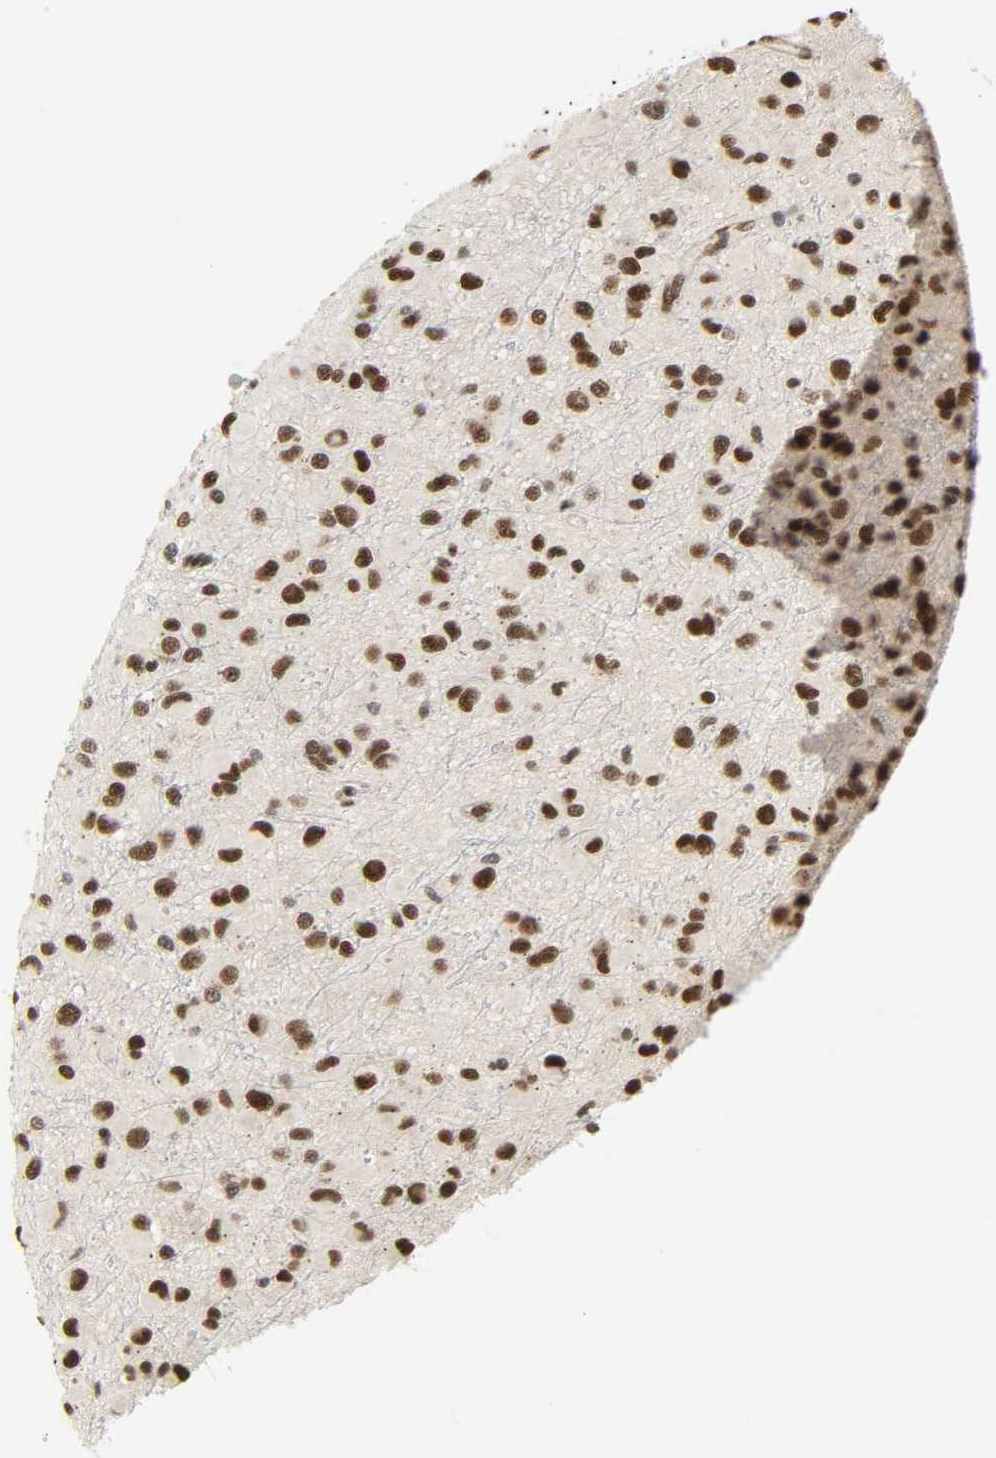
{"staining": {"intensity": "strong", "quantity": ">75%", "location": "nuclear"}, "tissue": "glioma", "cell_type": "Tumor cells", "image_type": "cancer", "snomed": [{"axis": "morphology", "description": "Glioma, malignant, Low grade"}, {"axis": "topography", "description": "Brain"}], "caption": "Protein analysis of malignant glioma (low-grade) tissue displays strong nuclear staining in approximately >75% of tumor cells. (Brightfield microscopy of DAB IHC at high magnification).", "gene": "NCOA6", "patient": {"sex": "male", "age": 42}}